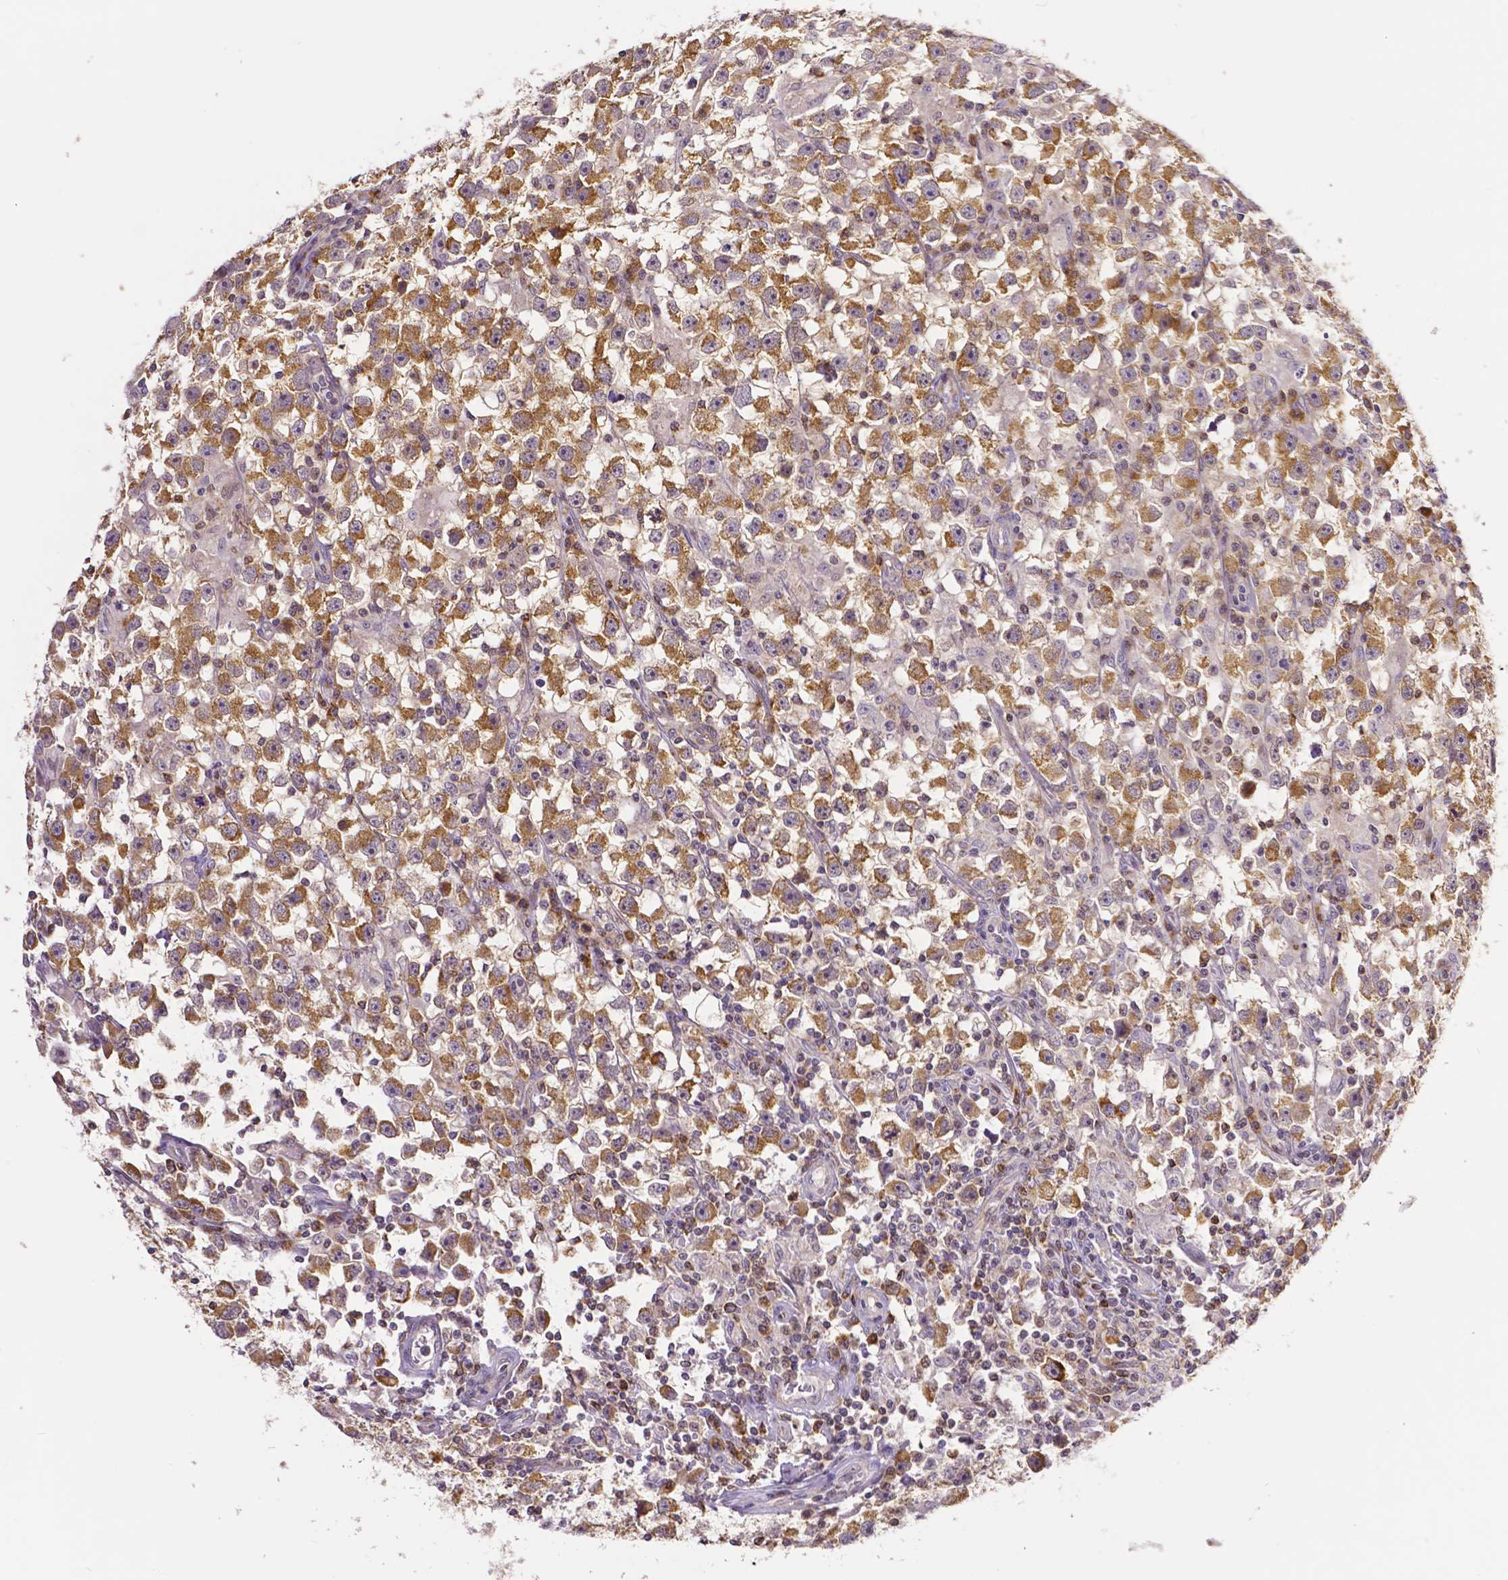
{"staining": {"intensity": "moderate", "quantity": ">75%", "location": "cytoplasmic/membranous"}, "tissue": "testis cancer", "cell_type": "Tumor cells", "image_type": "cancer", "snomed": [{"axis": "morphology", "description": "Seminoma, NOS"}, {"axis": "topography", "description": "Testis"}], "caption": "The micrograph exhibits immunohistochemical staining of testis seminoma. There is moderate cytoplasmic/membranous staining is seen in about >75% of tumor cells.", "gene": "MCL1", "patient": {"sex": "male", "age": 33}}